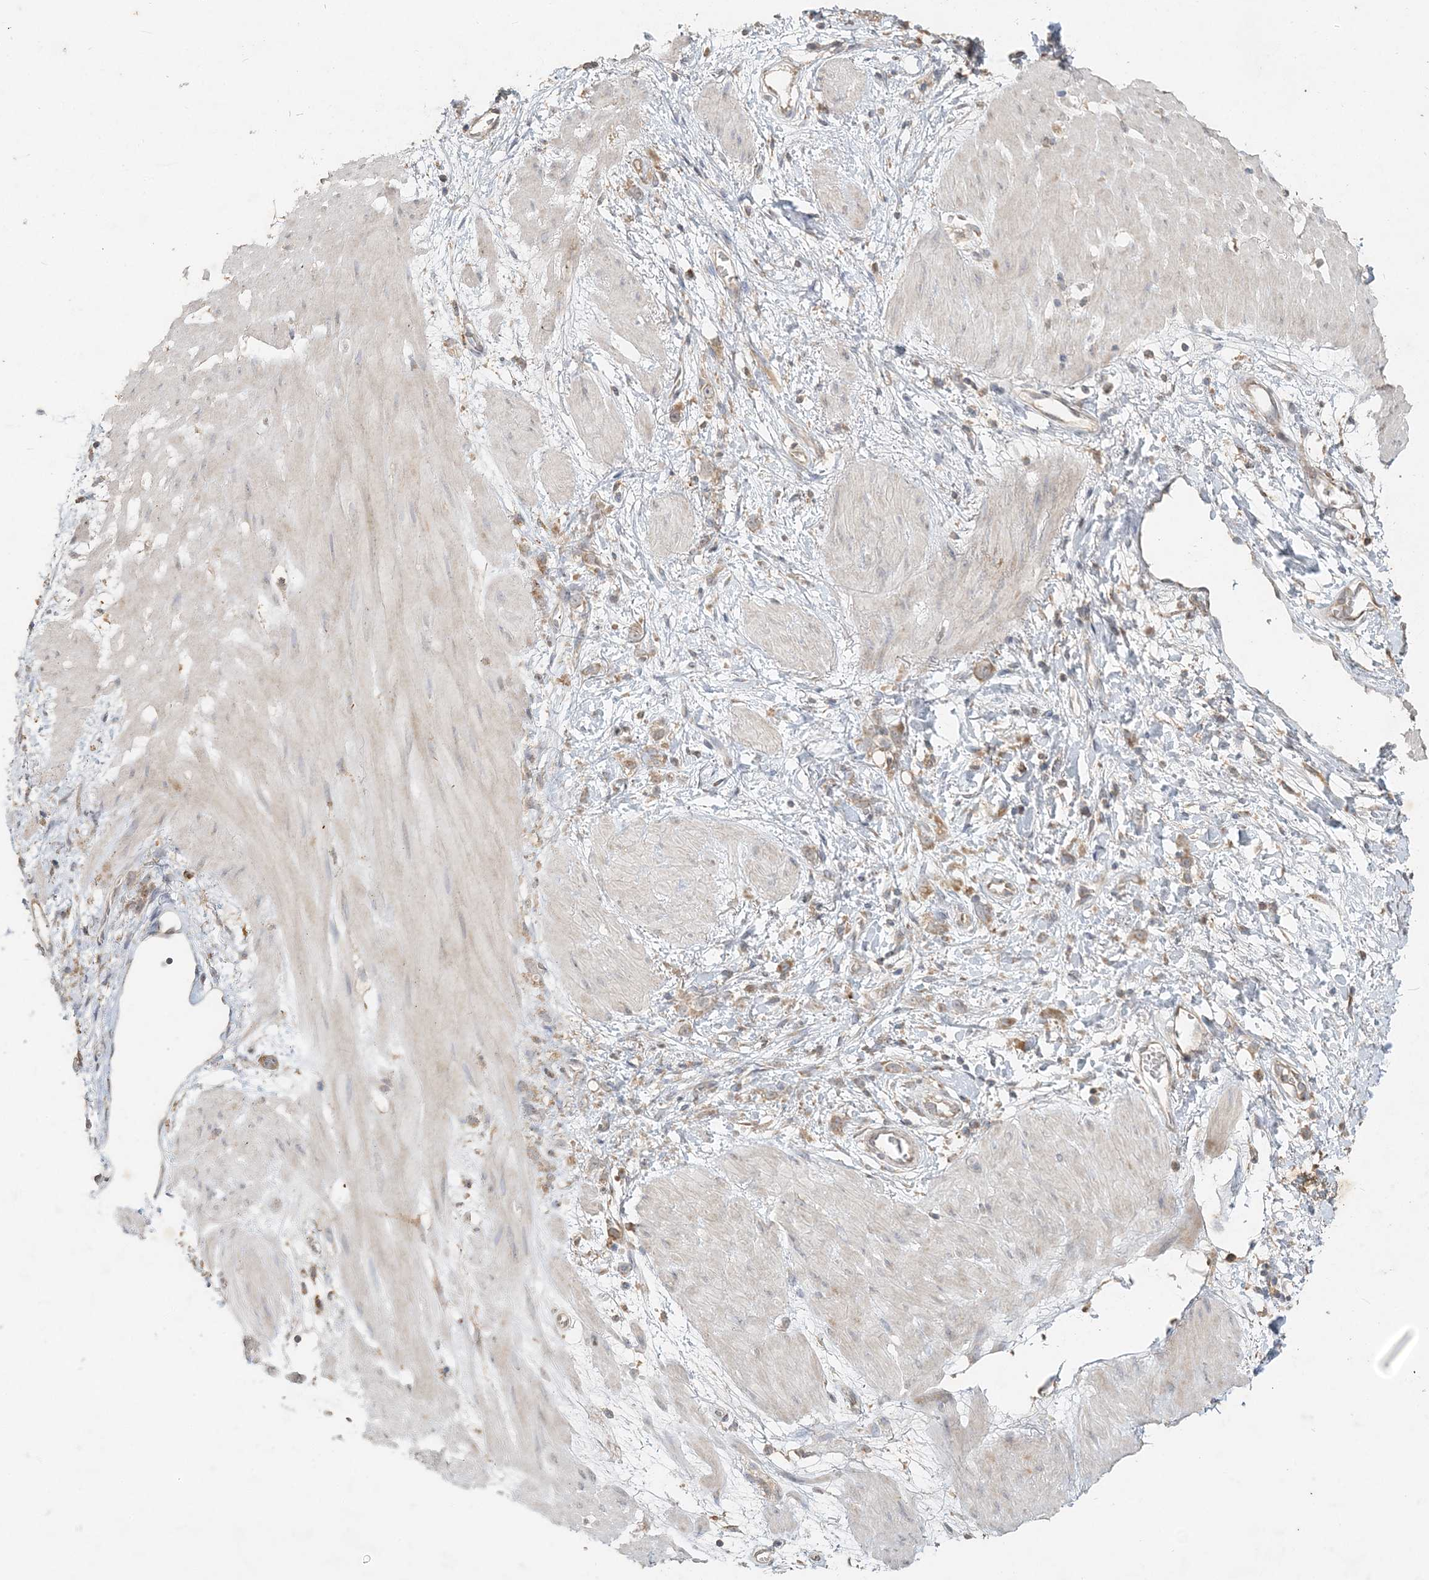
{"staining": {"intensity": "weak", "quantity": ">75%", "location": "cytoplasmic/membranous"}, "tissue": "stomach cancer", "cell_type": "Tumor cells", "image_type": "cancer", "snomed": [{"axis": "morphology", "description": "Adenocarcinoma, NOS"}, {"axis": "topography", "description": "Stomach"}], "caption": "Adenocarcinoma (stomach) stained with a brown dye displays weak cytoplasmic/membranous positive staining in about >75% of tumor cells.", "gene": "RAB14", "patient": {"sex": "female", "age": 76}}